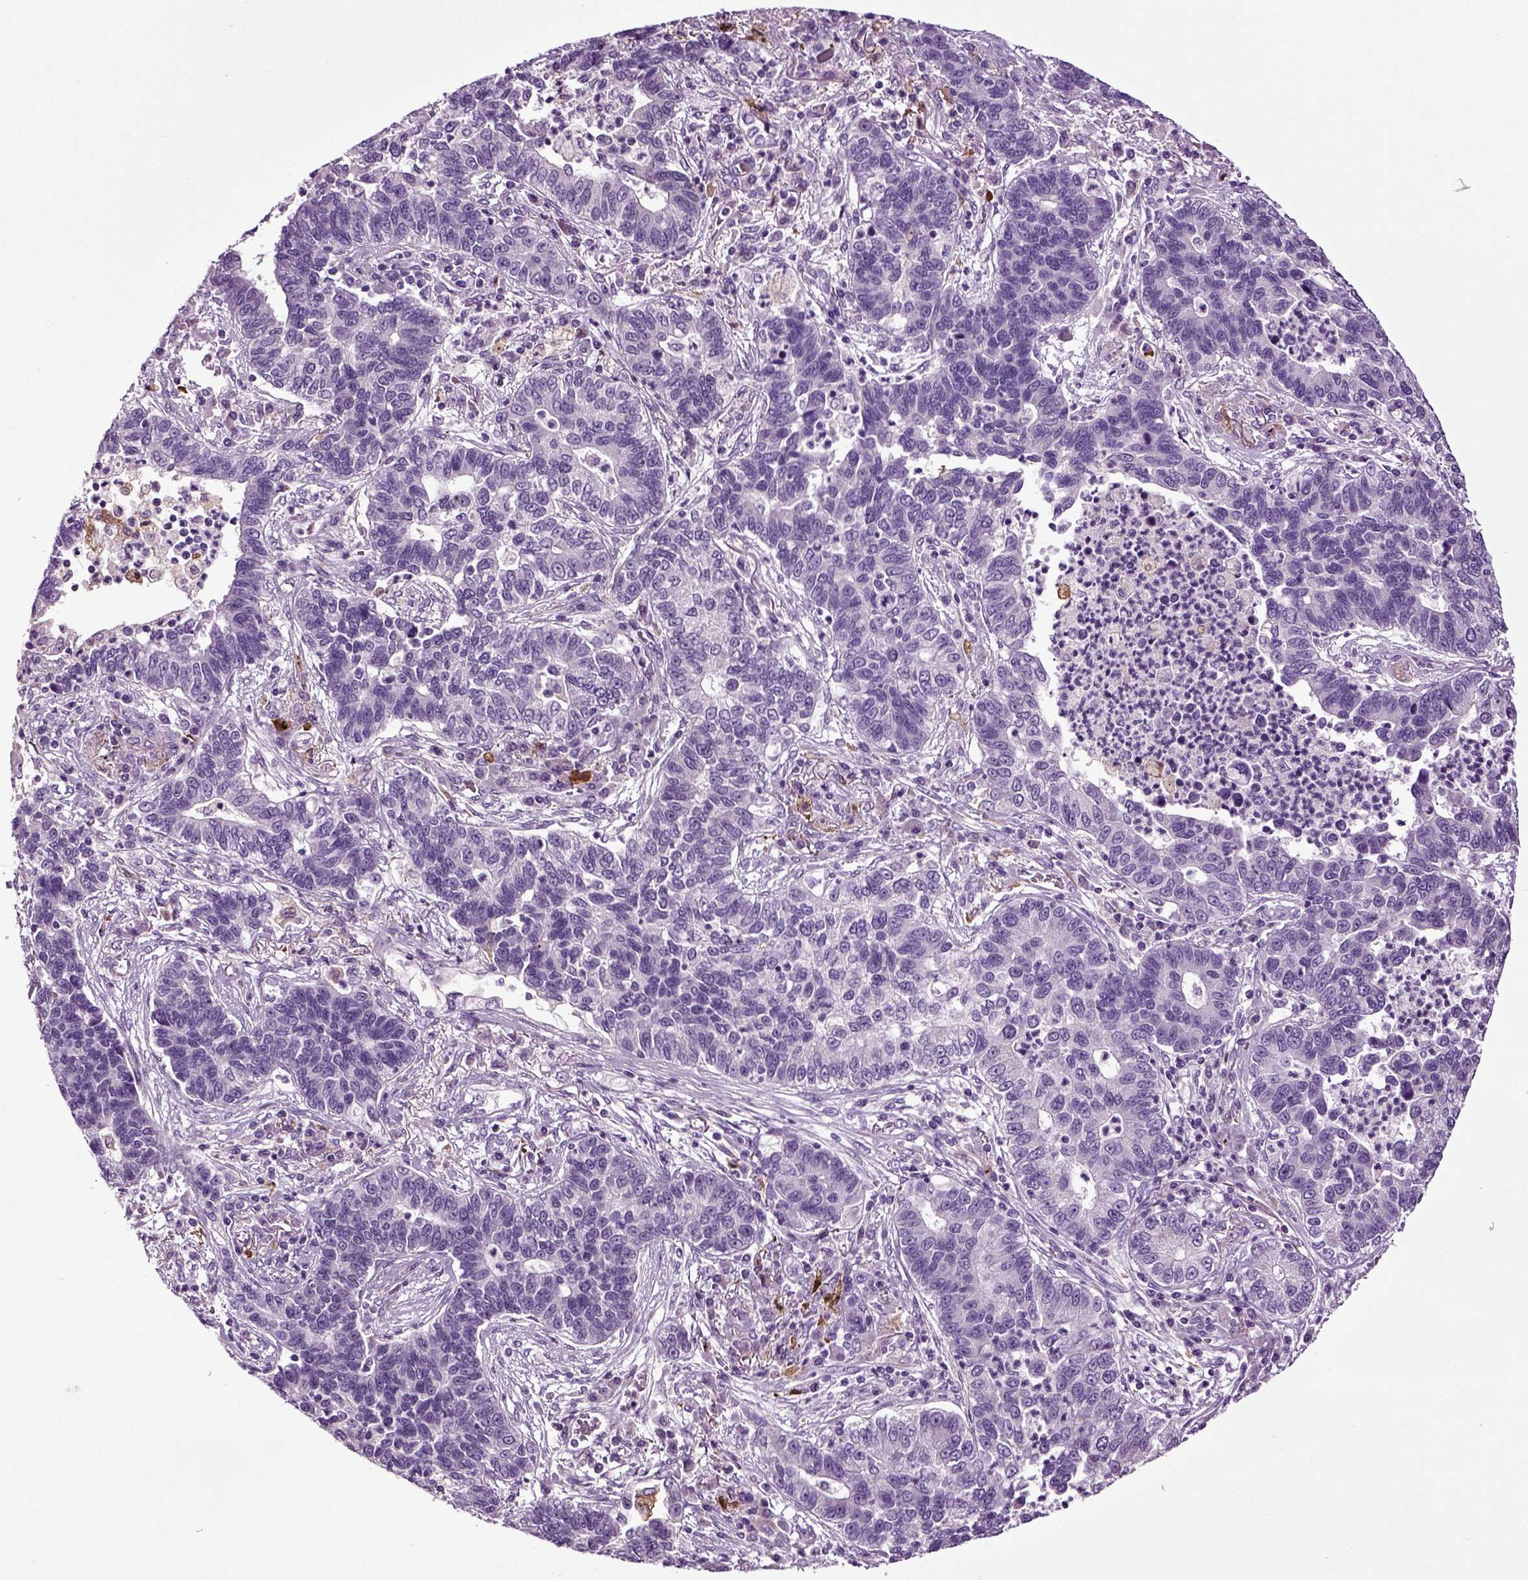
{"staining": {"intensity": "negative", "quantity": "none", "location": "none"}, "tissue": "lung cancer", "cell_type": "Tumor cells", "image_type": "cancer", "snomed": [{"axis": "morphology", "description": "Adenocarcinoma, NOS"}, {"axis": "topography", "description": "Lung"}], "caption": "This is an immunohistochemistry (IHC) photomicrograph of human adenocarcinoma (lung). There is no staining in tumor cells.", "gene": "DNAH10", "patient": {"sex": "female", "age": 57}}